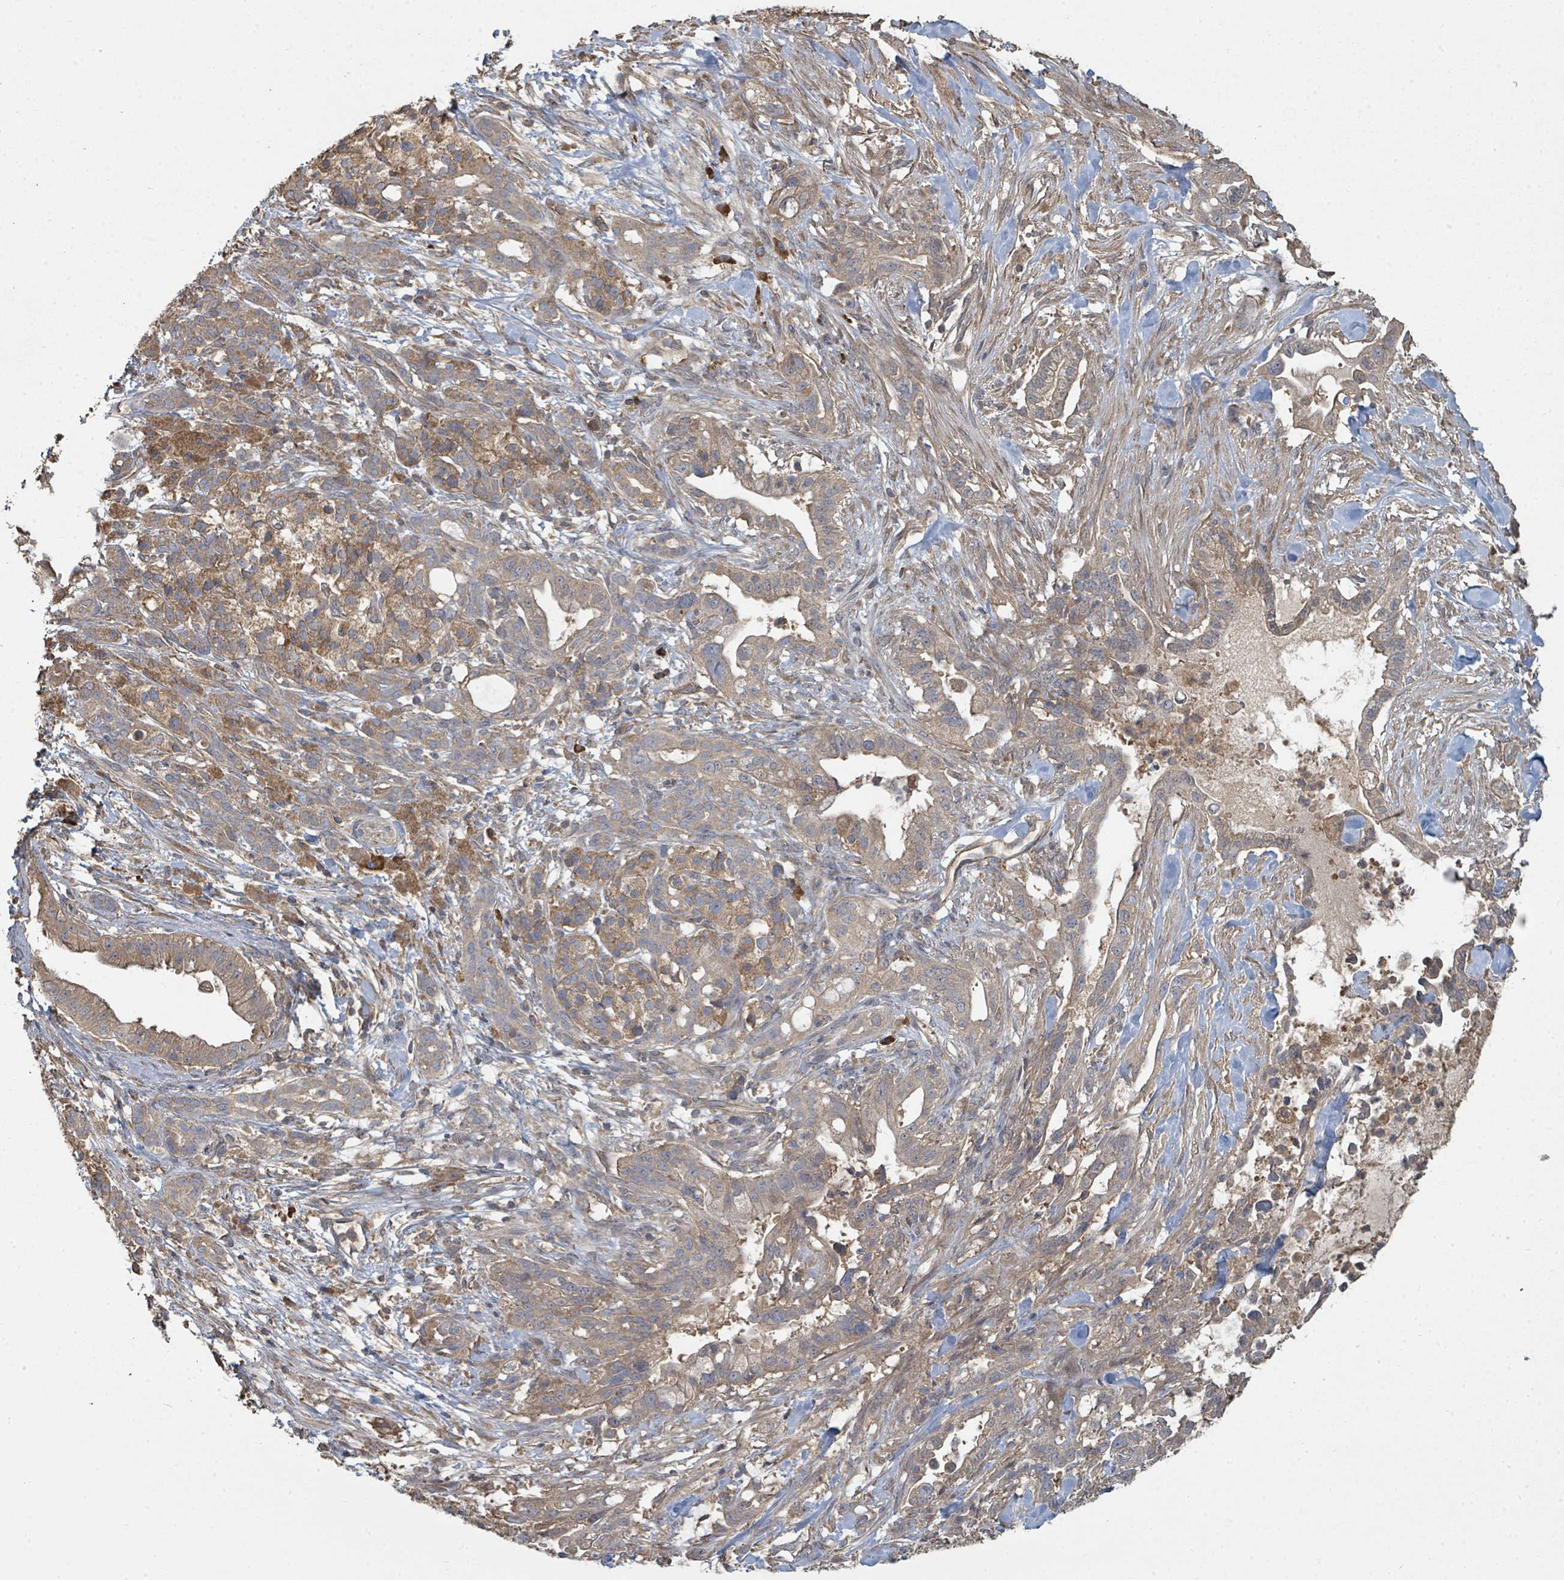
{"staining": {"intensity": "moderate", "quantity": "25%-75%", "location": "cytoplasmic/membranous"}, "tissue": "pancreatic cancer", "cell_type": "Tumor cells", "image_type": "cancer", "snomed": [{"axis": "morphology", "description": "Adenocarcinoma, NOS"}, {"axis": "topography", "description": "Pancreas"}], "caption": "Immunohistochemistry of pancreatic adenocarcinoma shows medium levels of moderate cytoplasmic/membranous positivity in about 25%-75% of tumor cells. The staining was performed using DAB (3,3'-diaminobenzidine) to visualize the protein expression in brown, while the nuclei were stained in blue with hematoxylin (Magnification: 20x).", "gene": "WDFY1", "patient": {"sex": "male", "age": 44}}